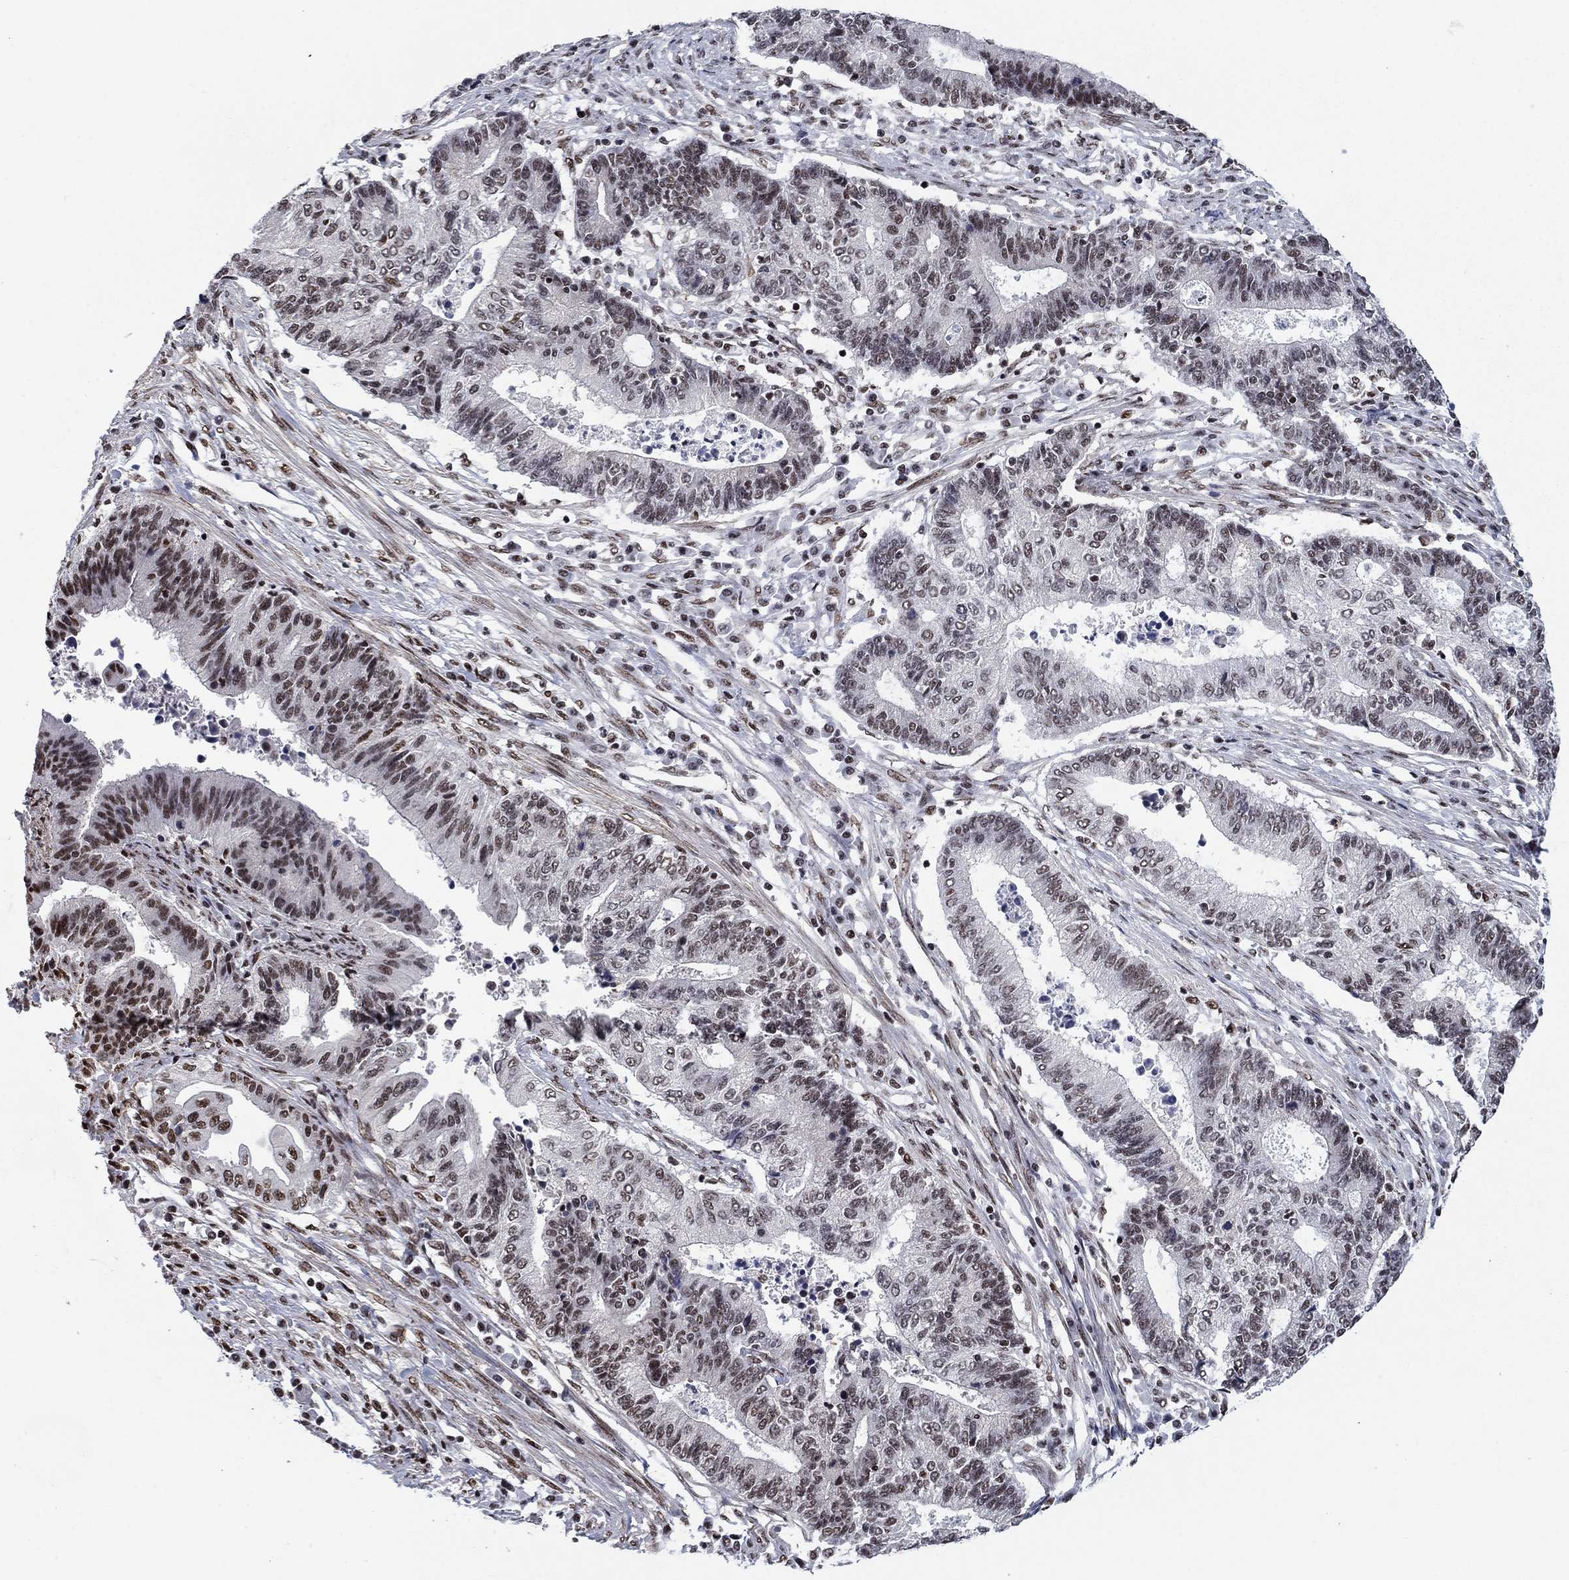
{"staining": {"intensity": "strong", "quantity": "<25%", "location": "nuclear"}, "tissue": "endometrial cancer", "cell_type": "Tumor cells", "image_type": "cancer", "snomed": [{"axis": "morphology", "description": "Adenocarcinoma, NOS"}, {"axis": "topography", "description": "Uterus"}, {"axis": "topography", "description": "Endometrium"}], "caption": "Protein expression analysis of endometrial adenocarcinoma shows strong nuclear positivity in approximately <25% of tumor cells.", "gene": "RPRD1B", "patient": {"sex": "female", "age": 54}}